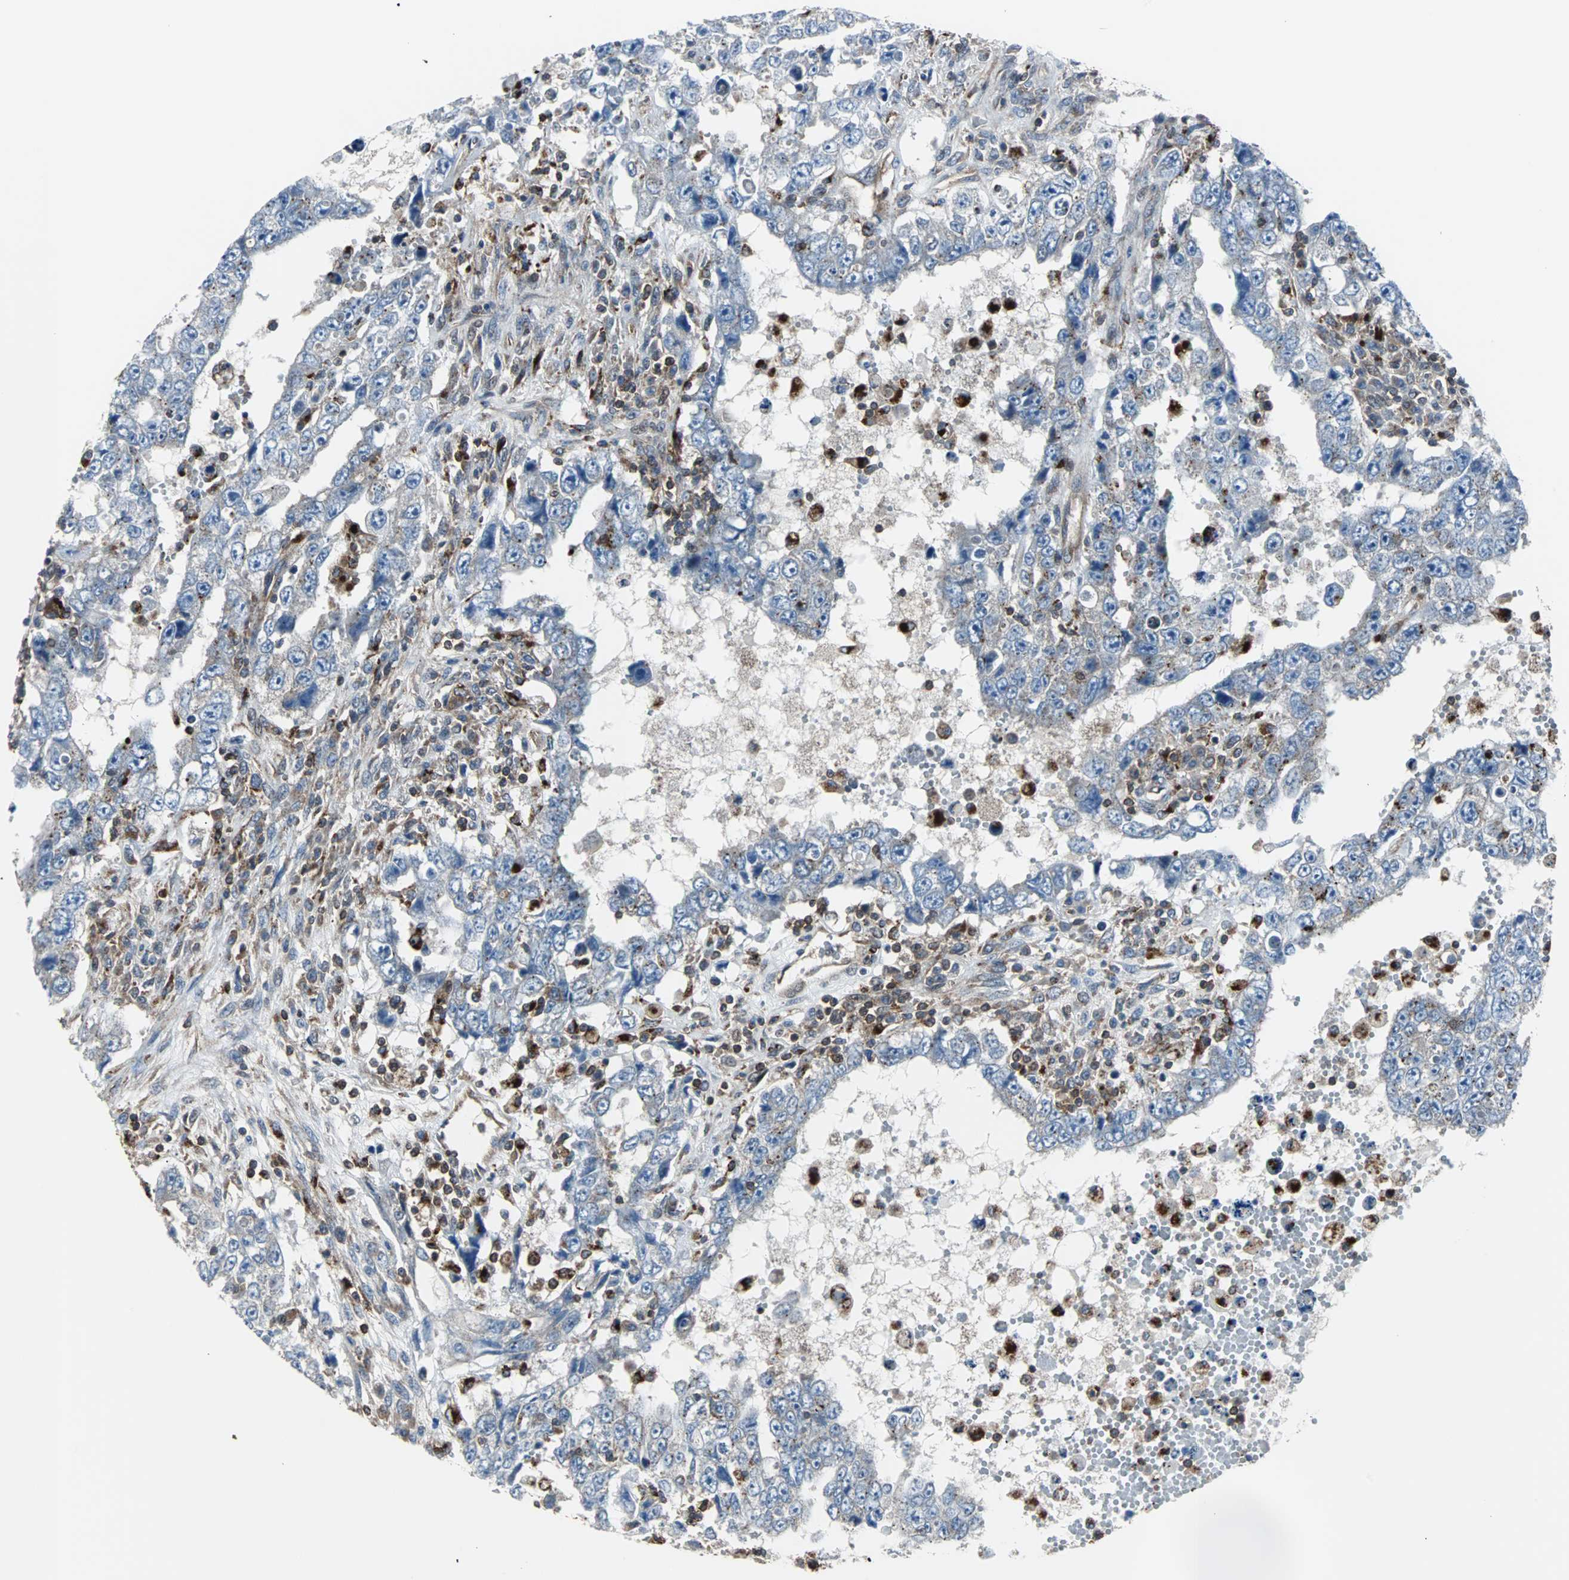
{"staining": {"intensity": "weak", "quantity": "<25%", "location": "cytoplasmic/membranous"}, "tissue": "testis cancer", "cell_type": "Tumor cells", "image_type": "cancer", "snomed": [{"axis": "morphology", "description": "Carcinoma, Embryonal, NOS"}, {"axis": "topography", "description": "Testis"}], "caption": "Immunohistochemistry of human embryonal carcinoma (testis) shows no positivity in tumor cells. The staining is performed using DAB brown chromogen with nuclei counter-stained in using hematoxylin.", "gene": "RELA", "patient": {"sex": "male", "age": 26}}